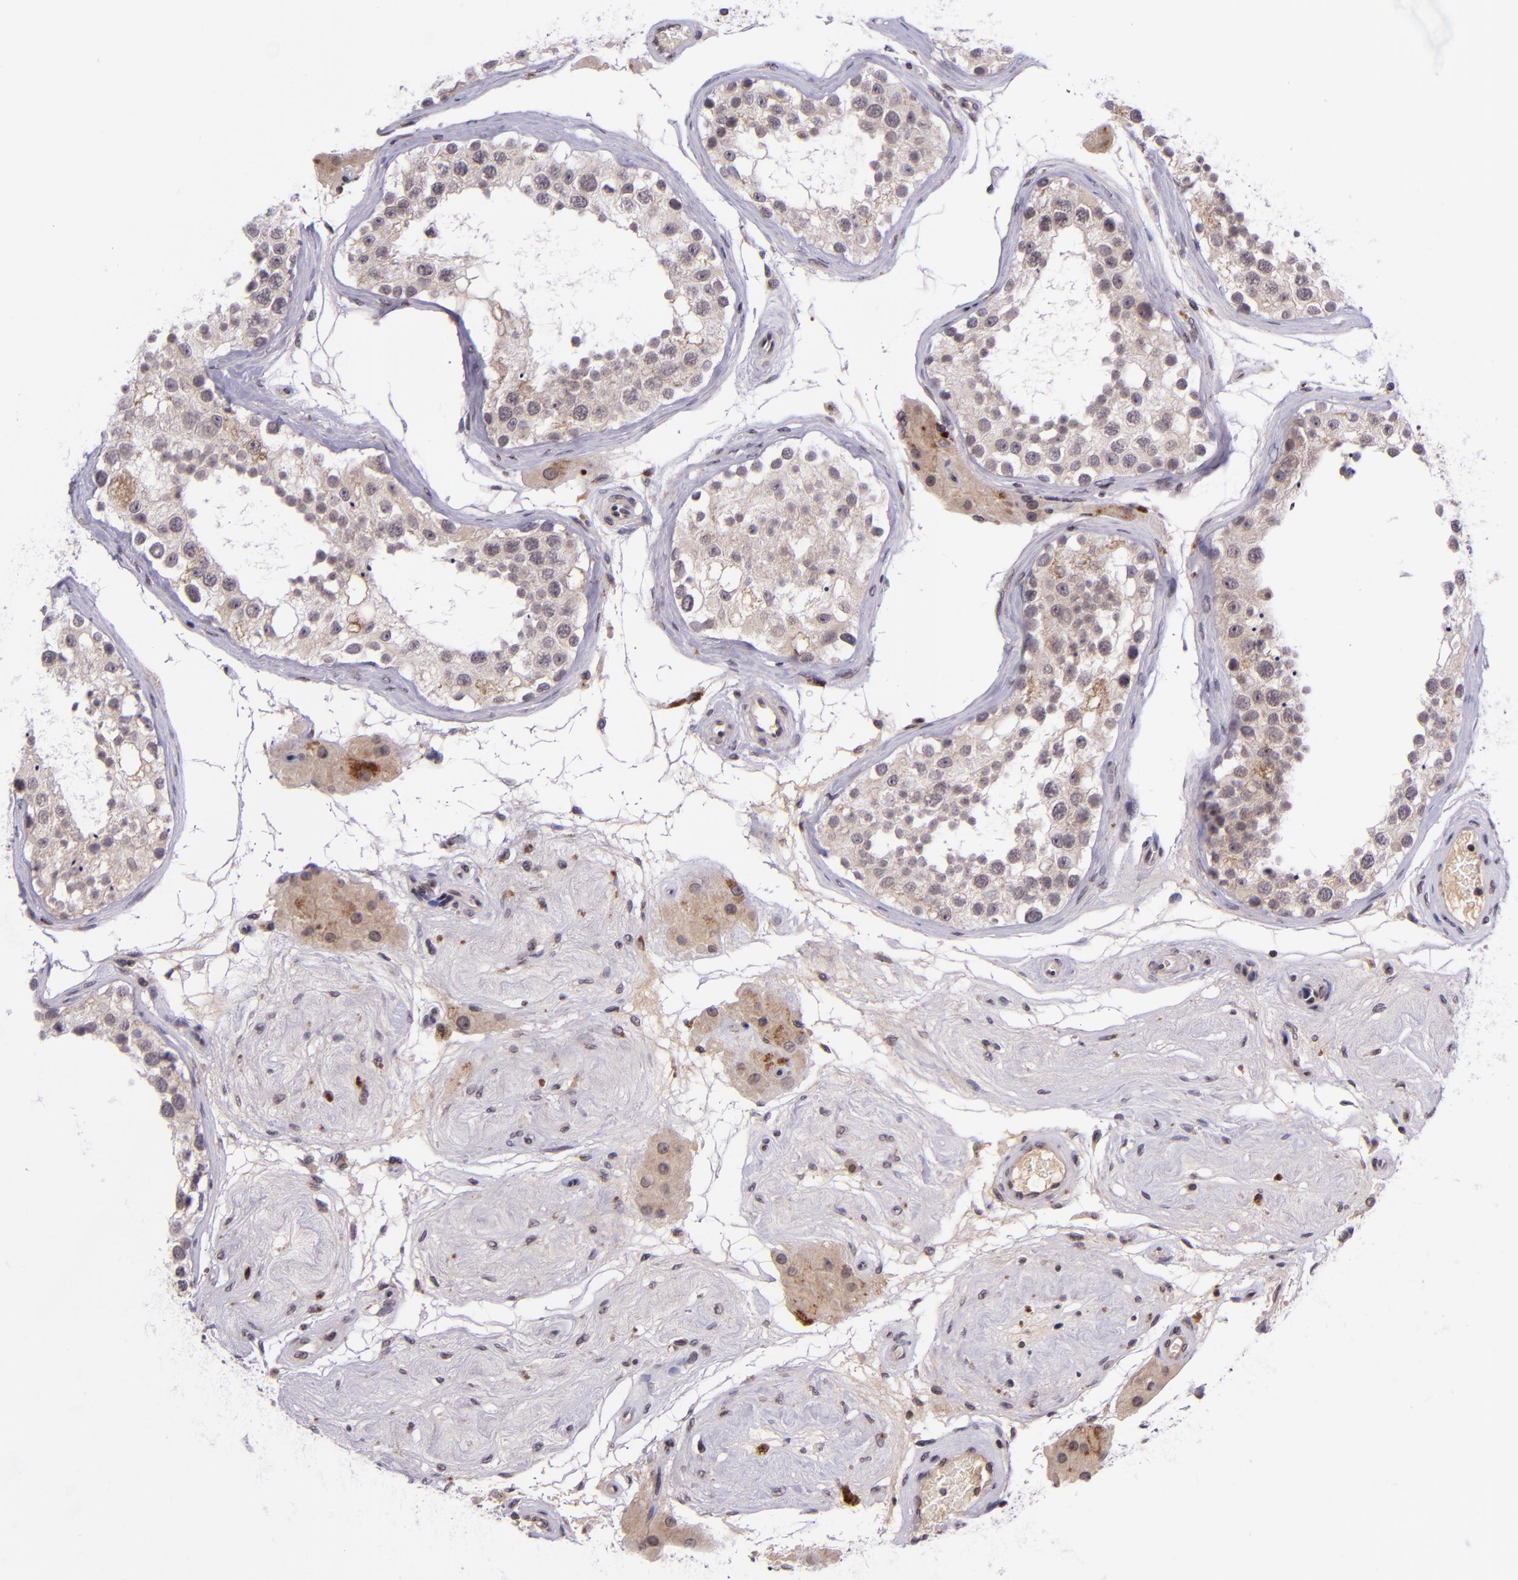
{"staining": {"intensity": "negative", "quantity": "none", "location": "none"}, "tissue": "testis", "cell_type": "Cells in seminiferous ducts", "image_type": "normal", "snomed": [{"axis": "morphology", "description": "Normal tissue, NOS"}, {"axis": "topography", "description": "Testis"}], "caption": "DAB (3,3'-diaminobenzidine) immunohistochemical staining of normal testis shows no significant staining in cells in seminiferous ducts.", "gene": "SELL", "patient": {"sex": "male", "age": 68}}